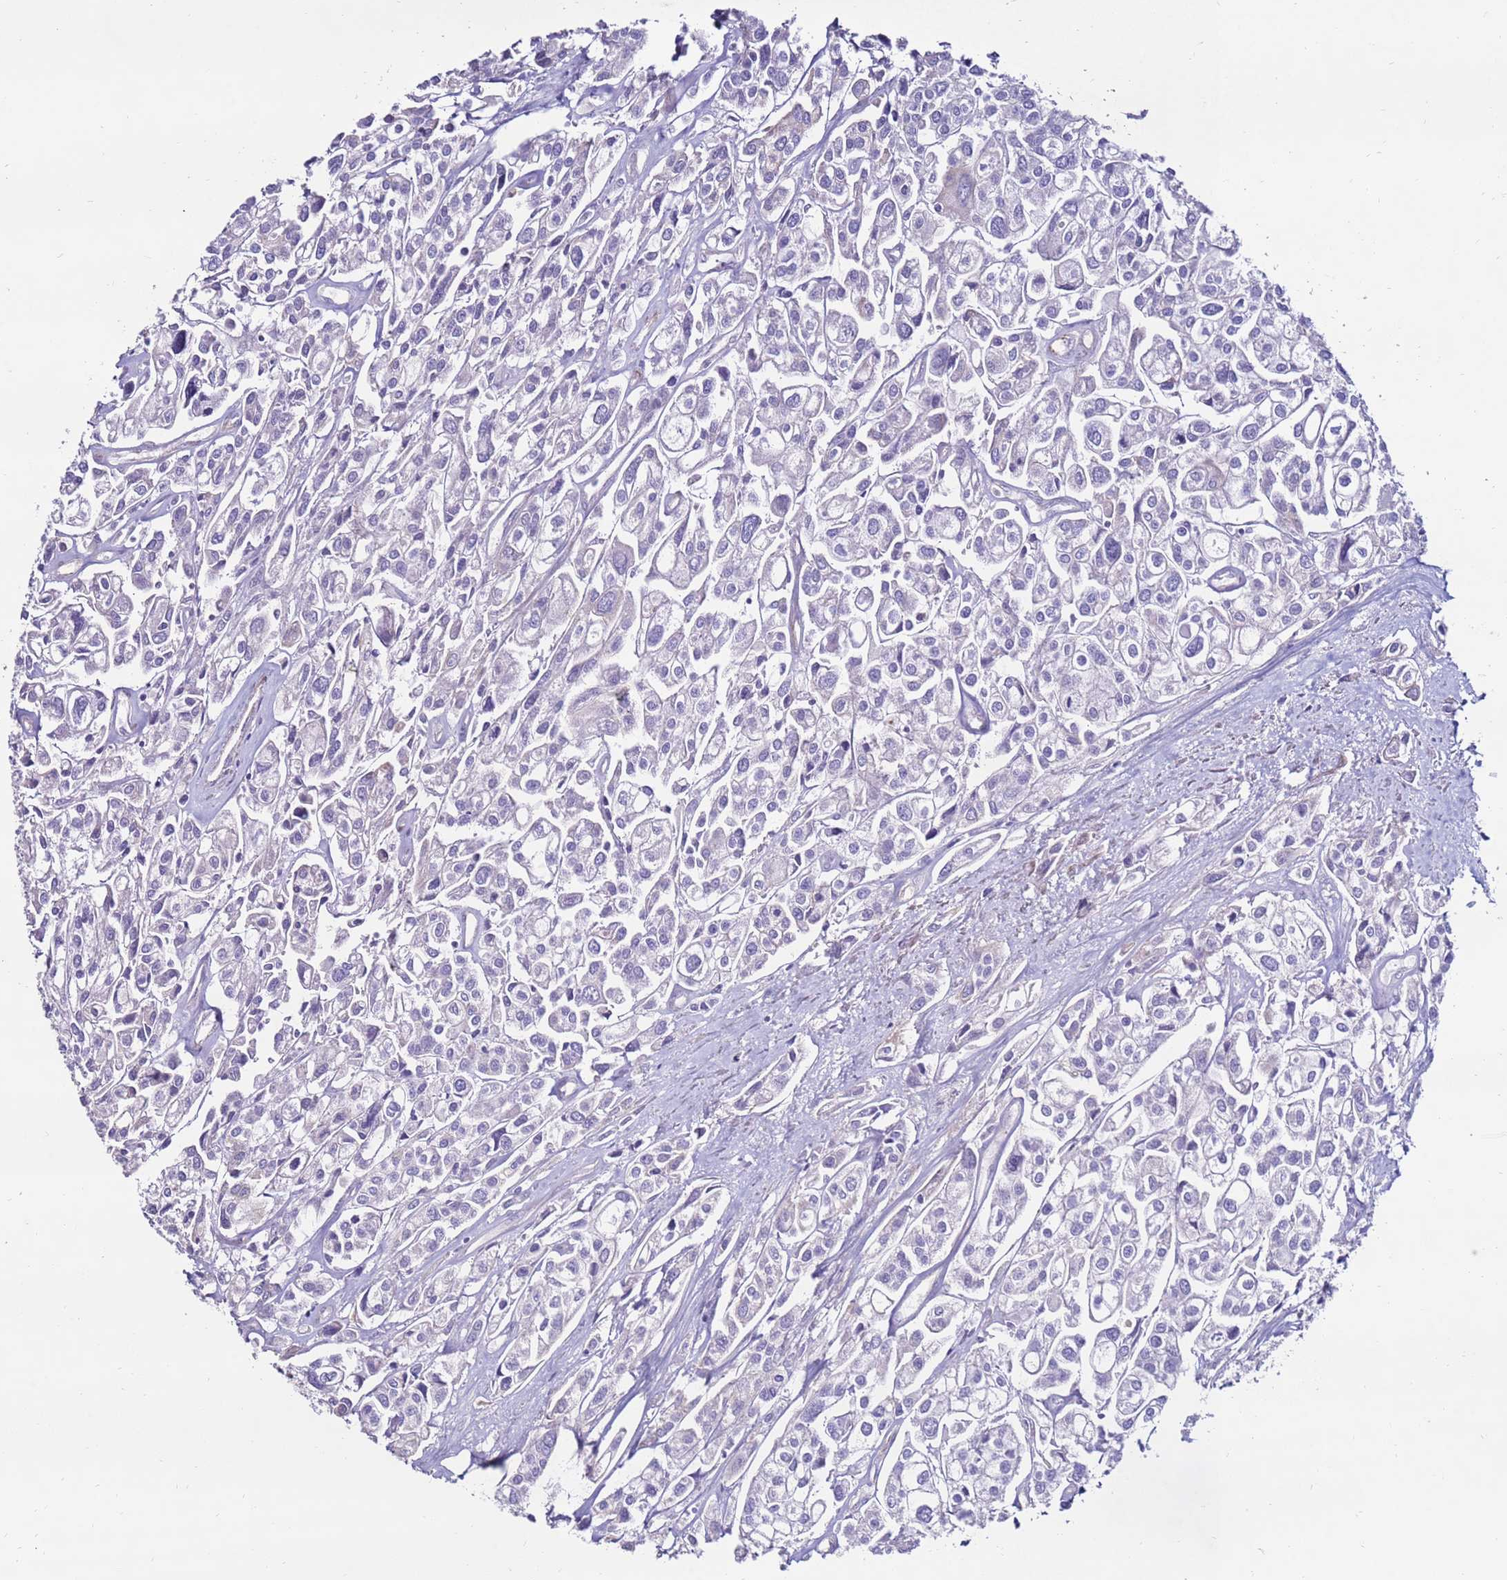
{"staining": {"intensity": "negative", "quantity": "none", "location": "none"}, "tissue": "urothelial cancer", "cell_type": "Tumor cells", "image_type": "cancer", "snomed": [{"axis": "morphology", "description": "Urothelial carcinoma, High grade"}, {"axis": "topography", "description": "Urinary bladder"}], "caption": "An IHC micrograph of urothelial carcinoma (high-grade) is shown. There is no staining in tumor cells of urothelial carcinoma (high-grade). The staining was performed using DAB to visualize the protein expression in brown, while the nuclei were stained in blue with hematoxylin (Magnification: 20x).", "gene": "CLEC4M", "patient": {"sex": "male", "age": 67}}